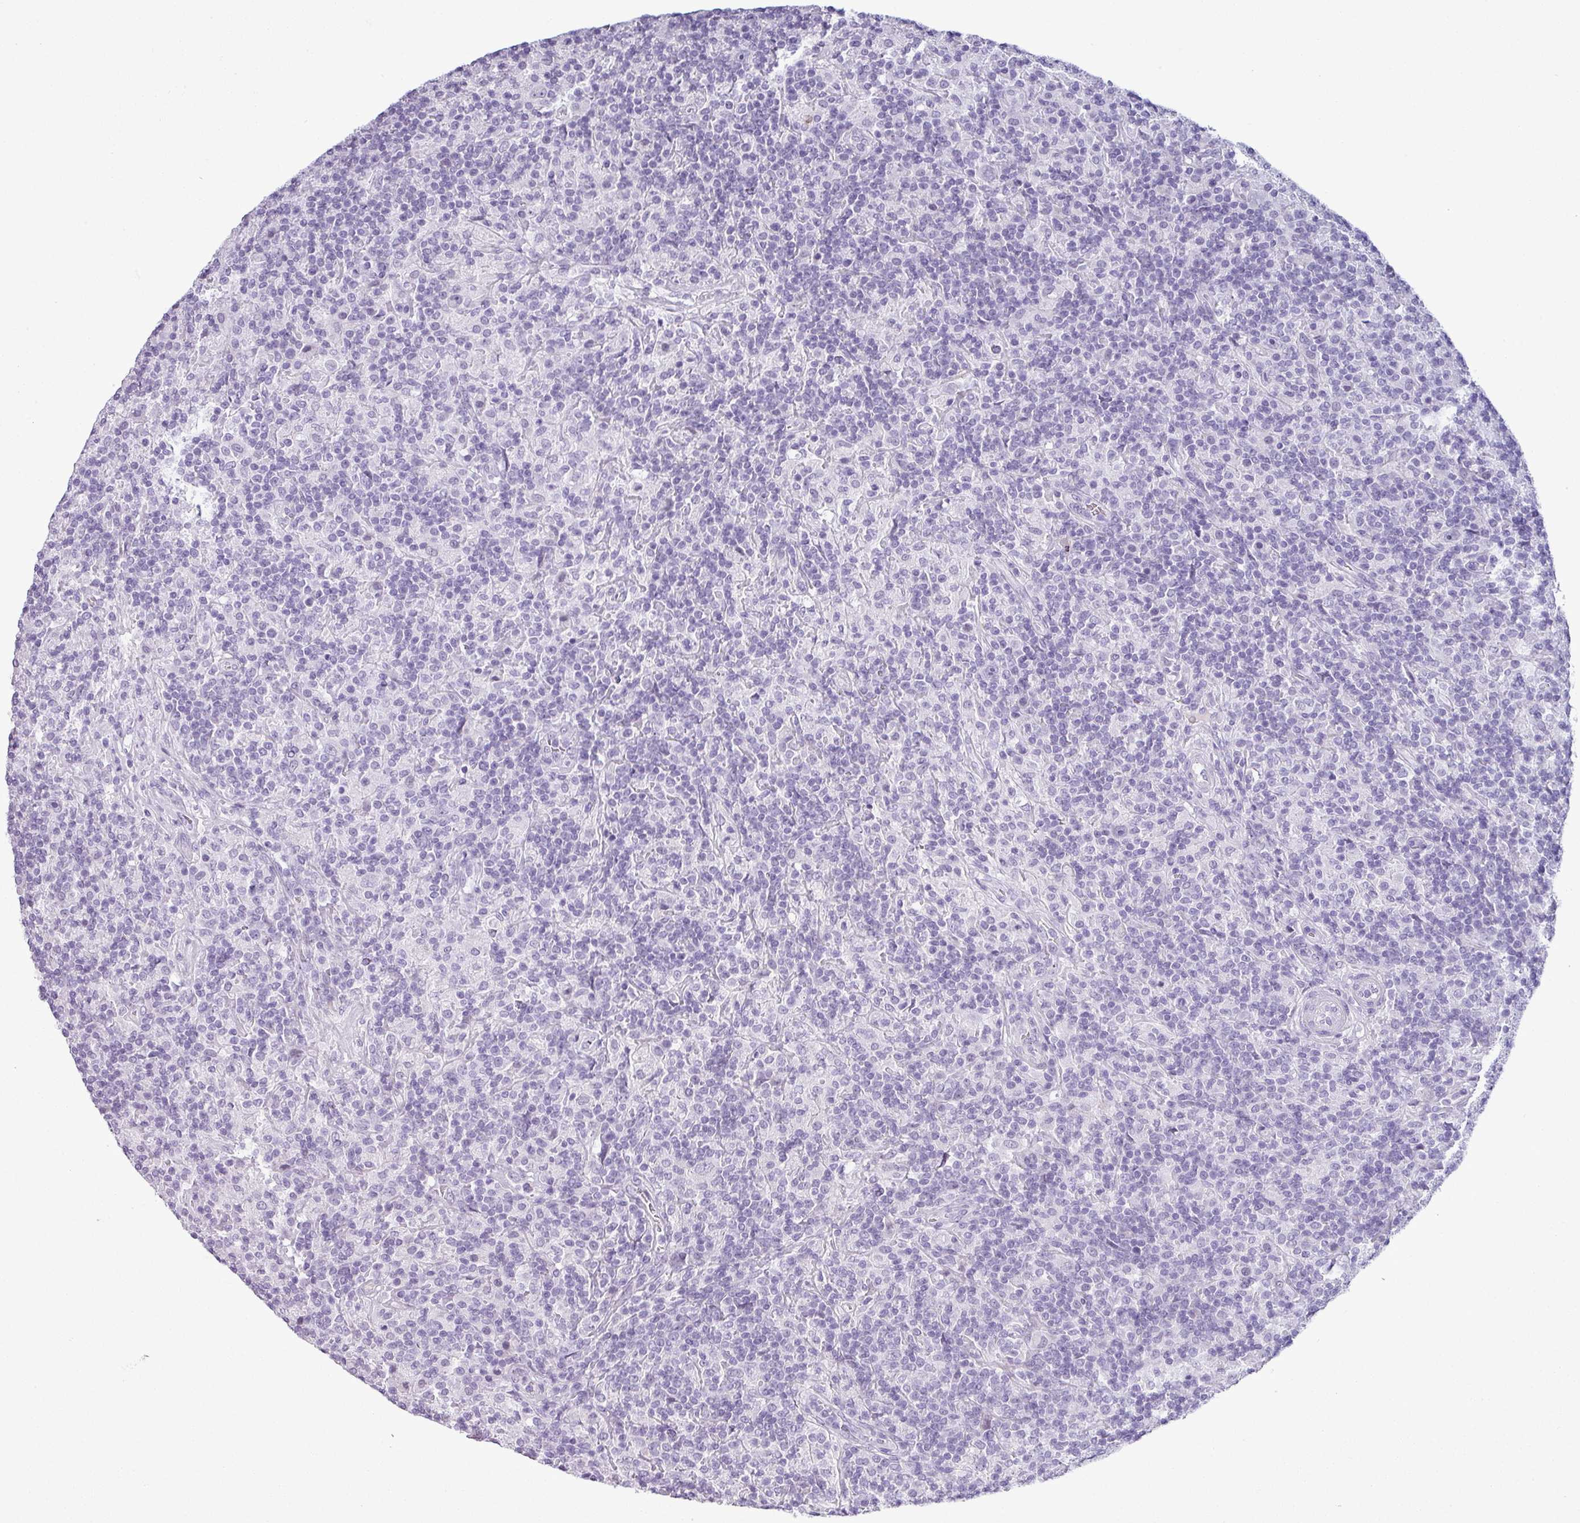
{"staining": {"intensity": "negative", "quantity": "none", "location": "none"}, "tissue": "lymphoma", "cell_type": "Tumor cells", "image_type": "cancer", "snomed": [{"axis": "morphology", "description": "Hodgkin's disease, NOS"}, {"axis": "topography", "description": "Lymph node"}], "caption": "DAB (3,3'-diaminobenzidine) immunohistochemical staining of human Hodgkin's disease demonstrates no significant expression in tumor cells. (DAB IHC, high magnification).", "gene": "CDH16", "patient": {"sex": "male", "age": 70}}